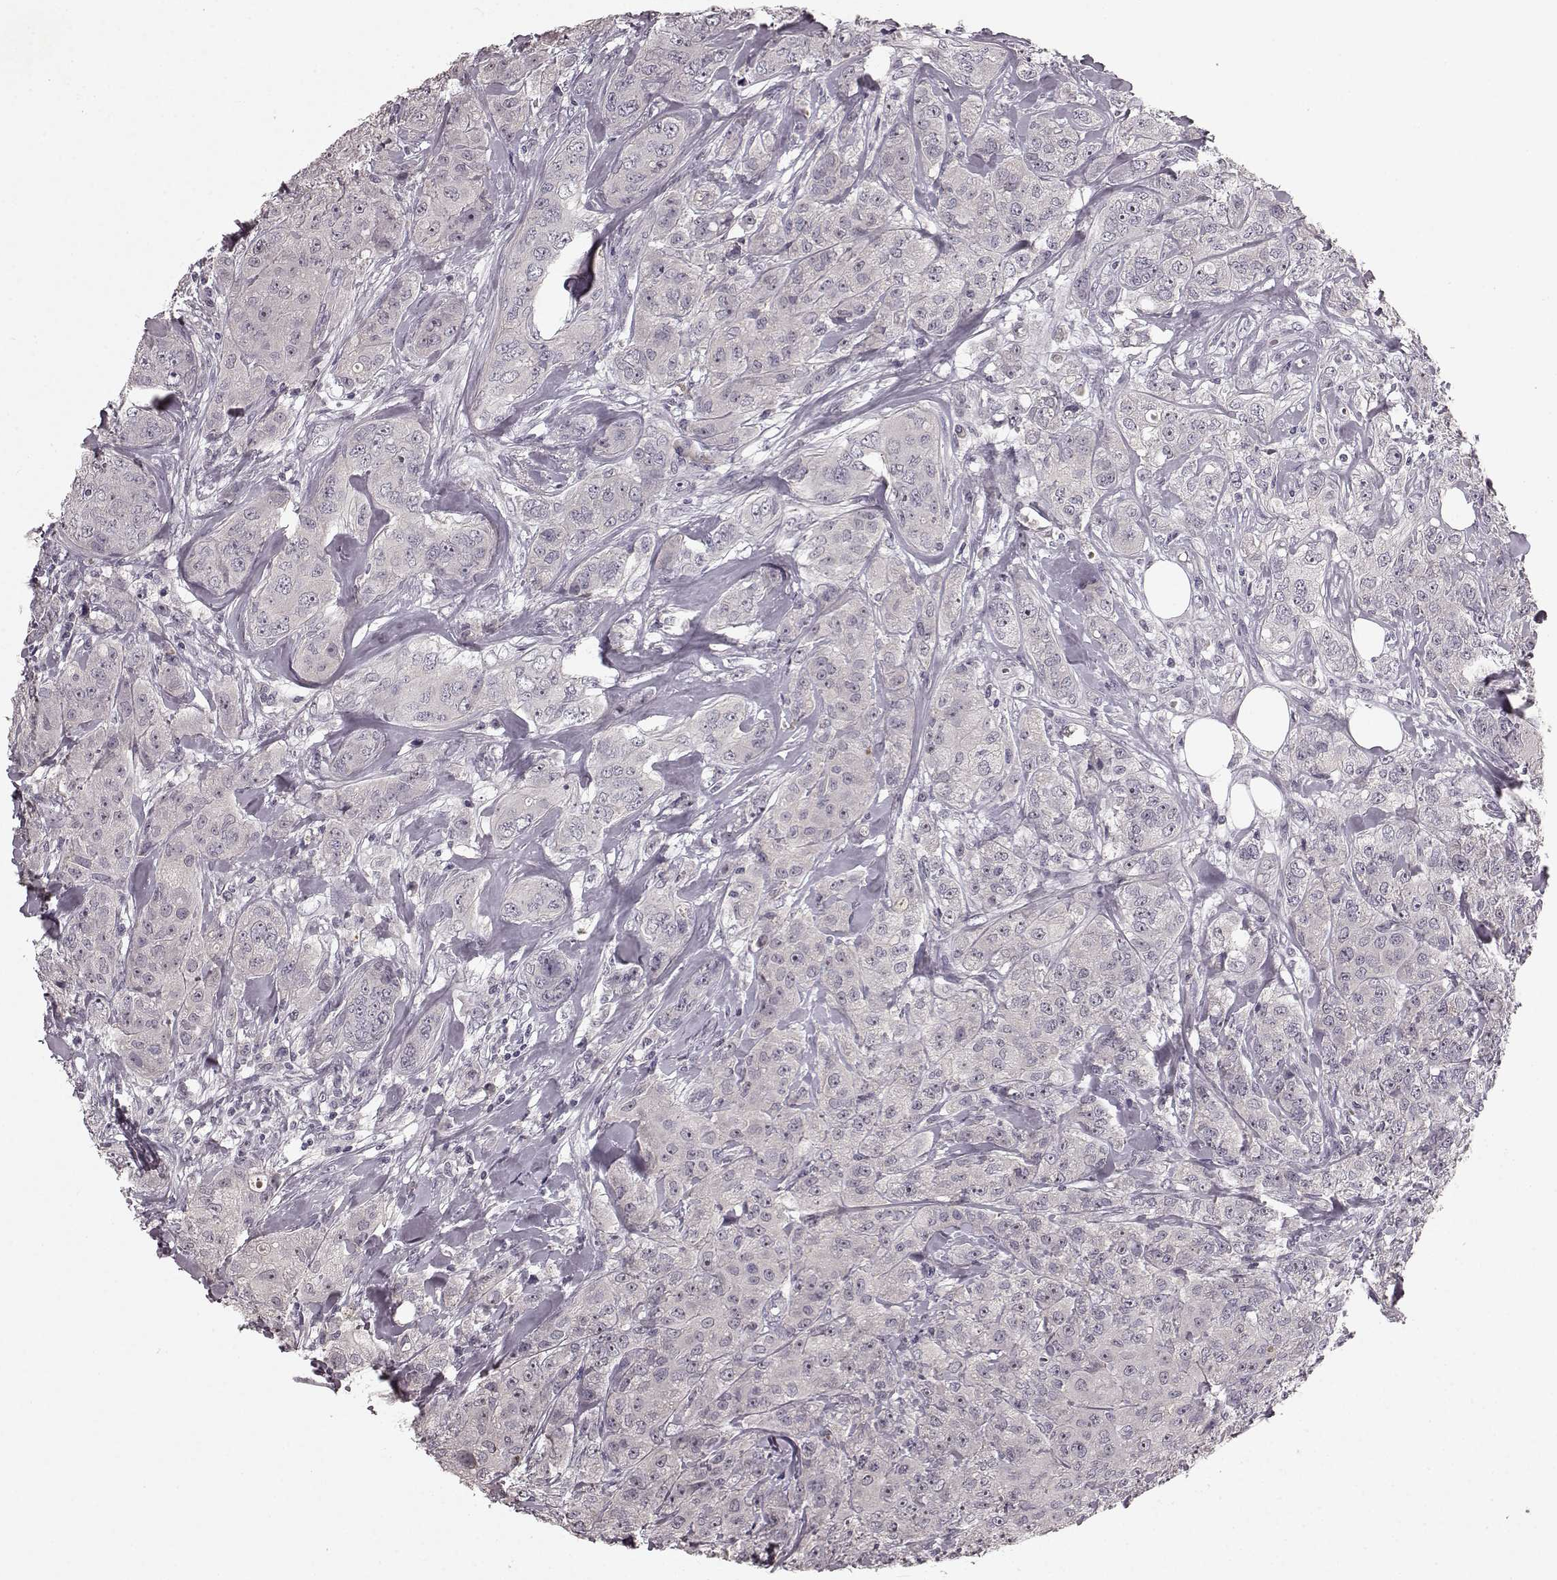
{"staining": {"intensity": "negative", "quantity": "none", "location": "none"}, "tissue": "breast cancer", "cell_type": "Tumor cells", "image_type": "cancer", "snomed": [{"axis": "morphology", "description": "Duct carcinoma"}, {"axis": "topography", "description": "Breast"}], "caption": "The histopathology image exhibits no staining of tumor cells in intraductal carcinoma (breast).", "gene": "SLC22A18", "patient": {"sex": "female", "age": 43}}